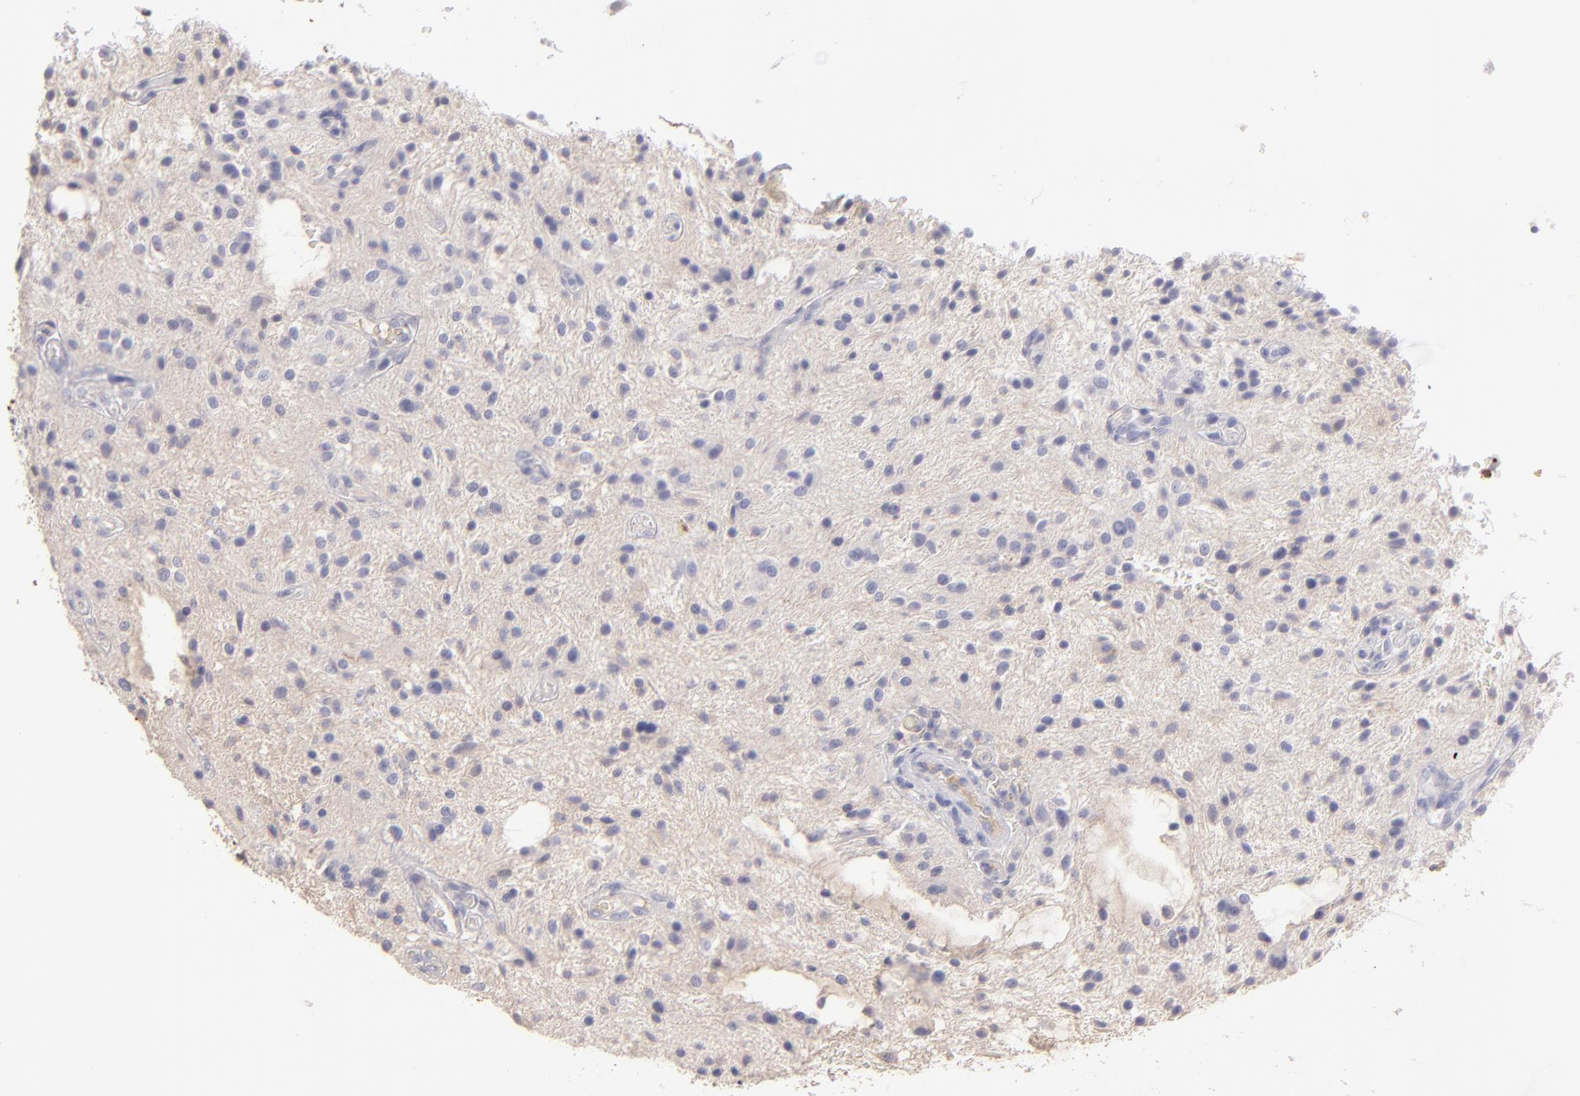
{"staining": {"intensity": "negative", "quantity": "none", "location": "none"}, "tissue": "glioma", "cell_type": "Tumor cells", "image_type": "cancer", "snomed": [{"axis": "morphology", "description": "Glioma, malignant, NOS"}, {"axis": "topography", "description": "Cerebellum"}], "caption": "A high-resolution image shows immunohistochemistry (IHC) staining of glioma, which exhibits no significant positivity in tumor cells. Brightfield microscopy of immunohistochemistry stained with DAB (3,3'-diaminobenzidine) (brown) and hematoxylin (blue), captured at high magnification.", "gene": "ABCC4", "patient": {"sex": "female", "age": 10}}